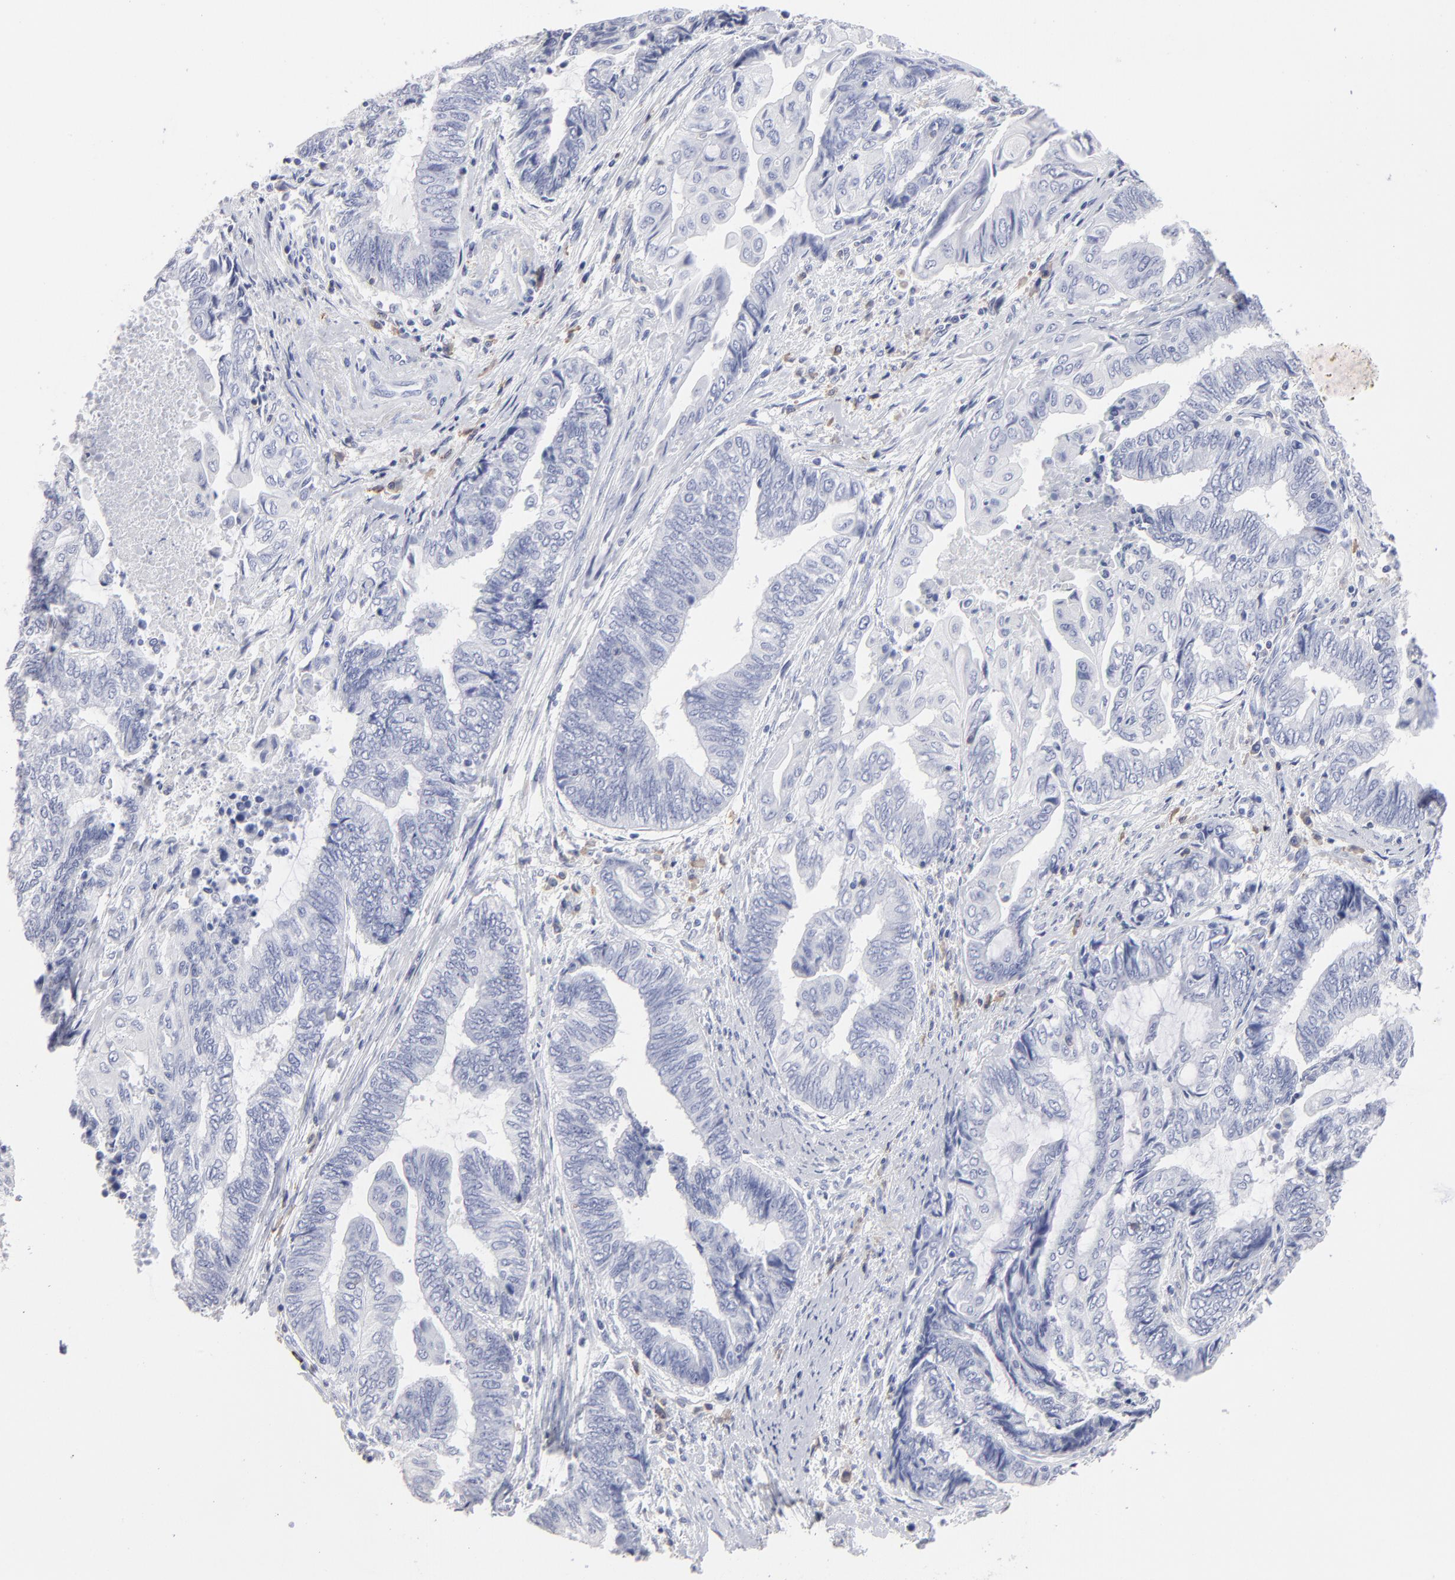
{"staining": {"intensity": "negative", "quantity": "none", "location": "none"}, "tissue": "endometrial cancer", "cell_type": "Tumor cells", "image_type": "cancer", "snomed": [{"axis": "morphology", "description": "Adenocarcinoma, NOS"}, {"axis": "topography", "description": "Uterus"}, {"axis": "topography", "description": "Endometrium"}], "caption": "A micrograph of human endometrial cancer is negative for staining in tumor cells.", "gene": "LAT2", "patient": {"sex": "female", "age": 70}}